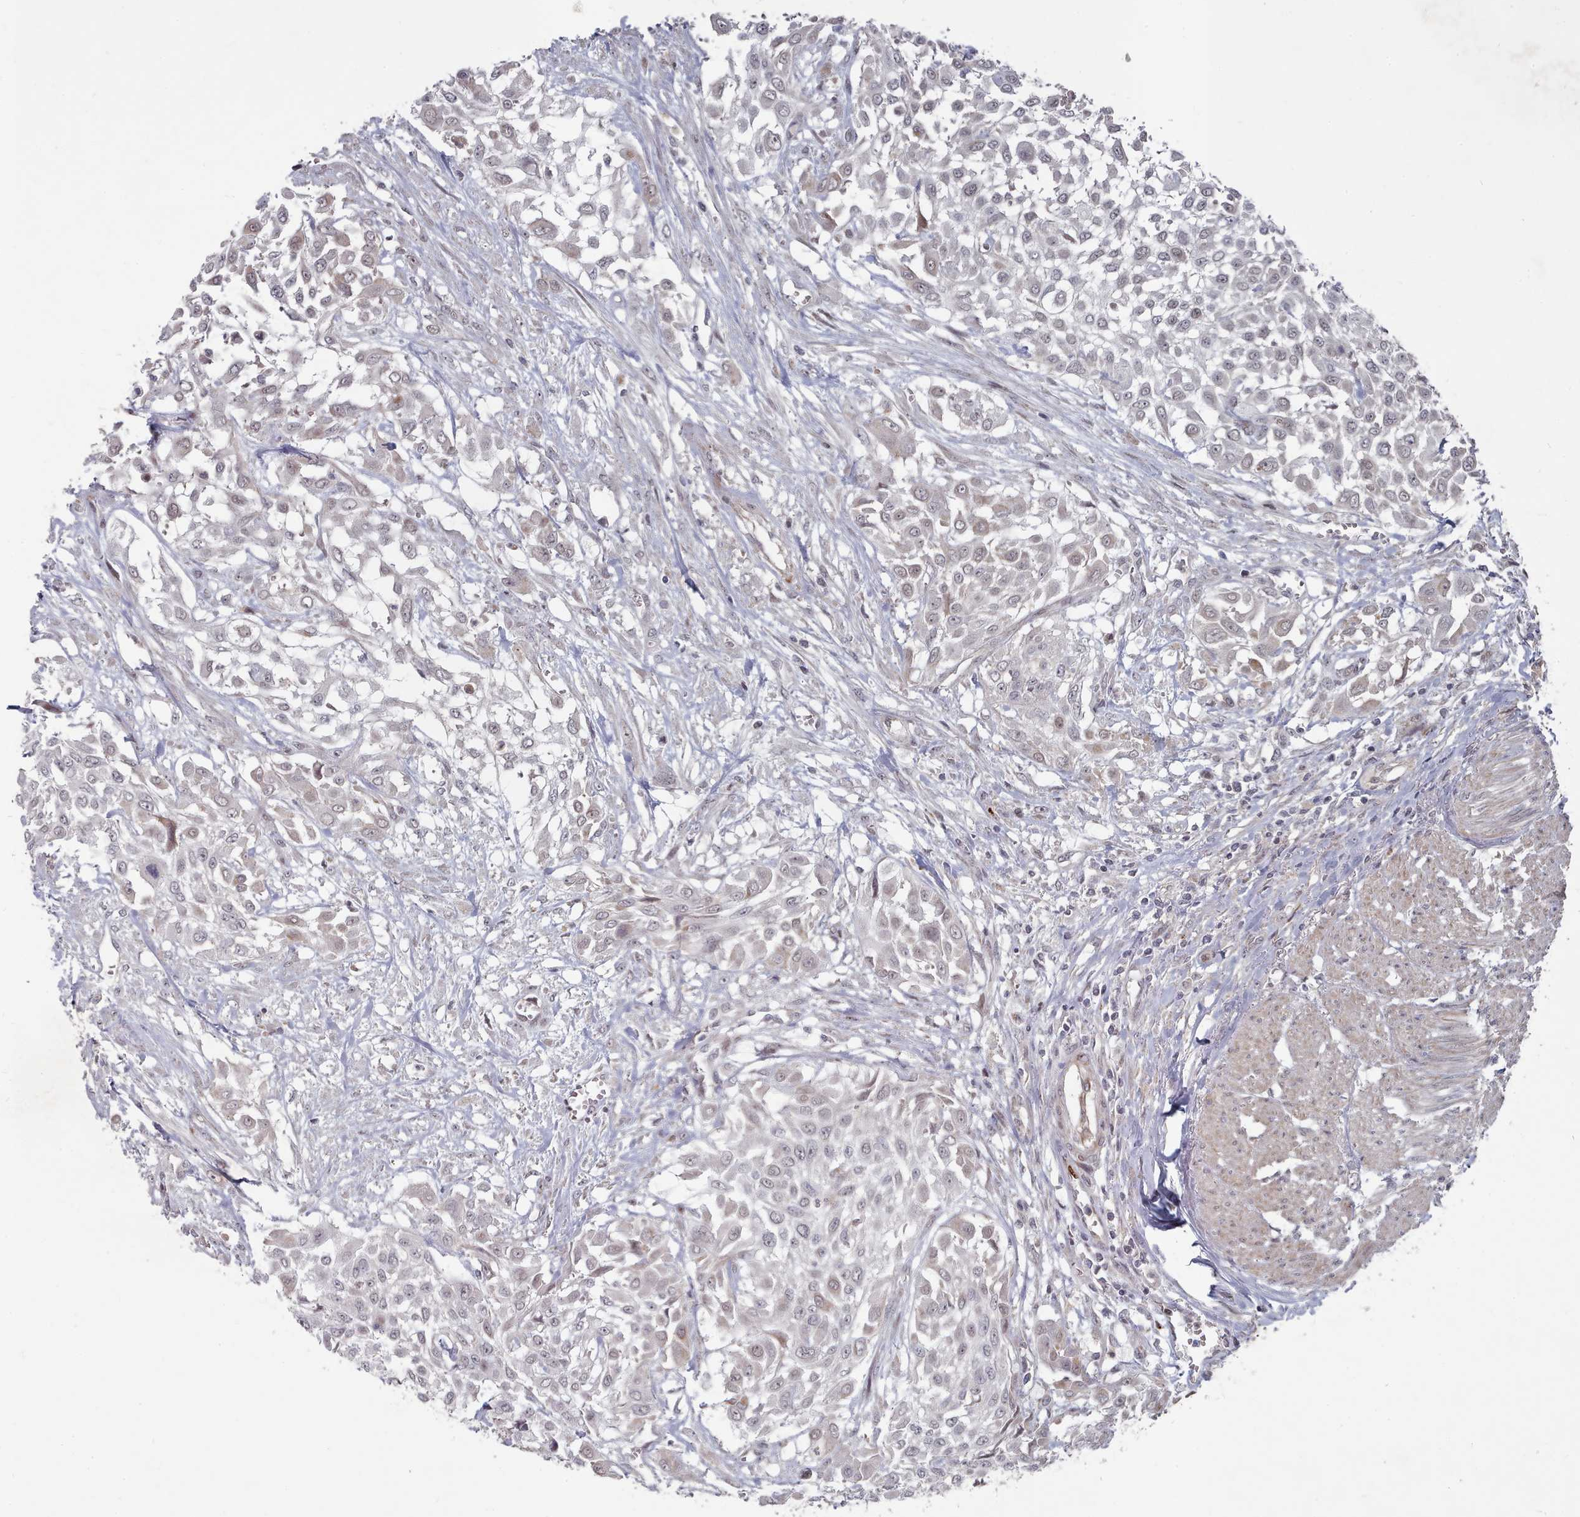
{"staining": {"intensity": "weak", "quantity": "<25%", "location": "nuclear"}, "tissue": "urothelial cancer", "cell_type": "Tumor cells", "image_type": "cancer", "snomed": [{"axis": "morphology", "description": "Urothelial carcinoma, High grade"}, {"axis": "topography", "description": "Urinary bladder"}], "caption": "Urothelial cancer stained for a protein using immunohistochemistry (IHC) exhibits no positivity tumor cells.", "gene": "CPSF4", "patient": {"sex": "male", "age": 57}}